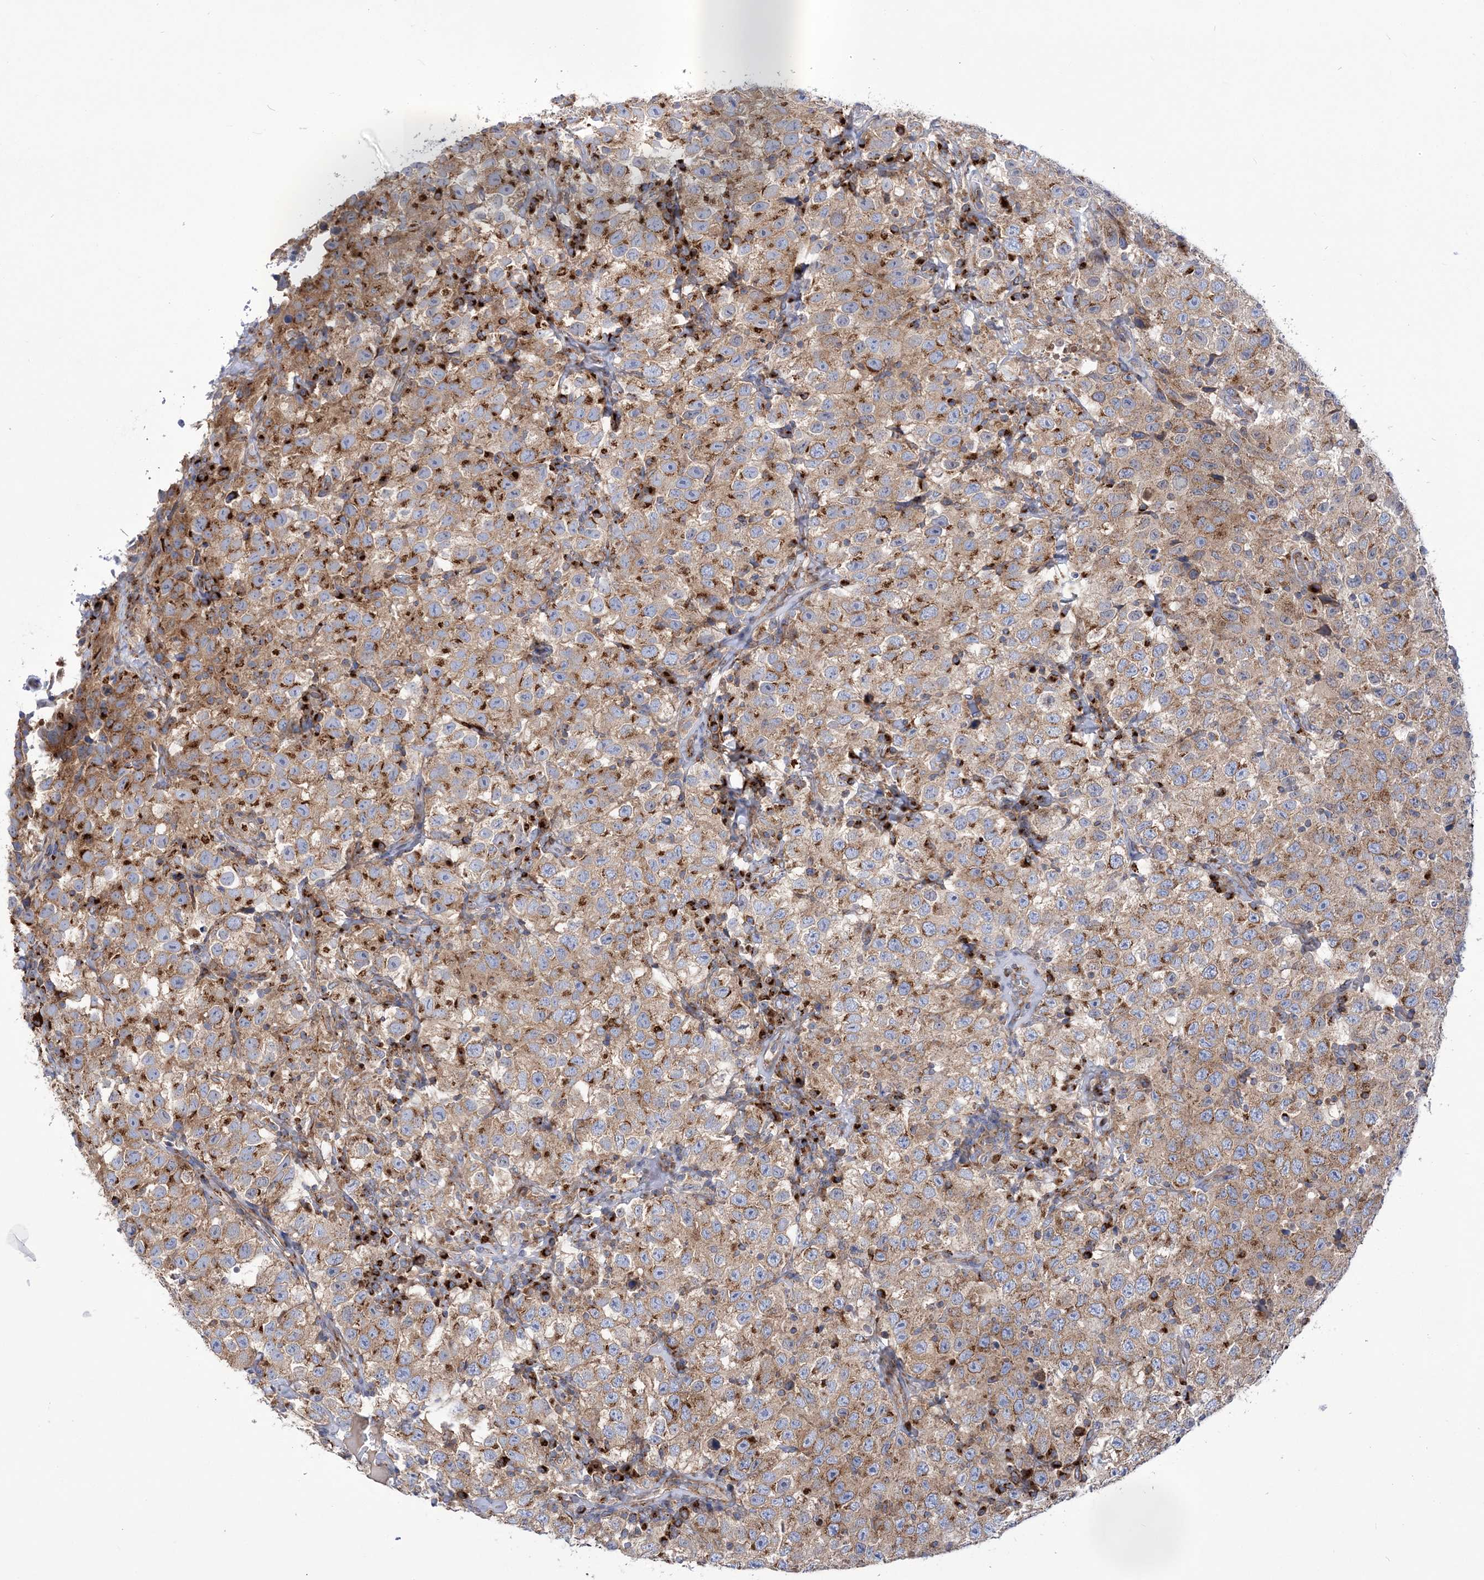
{"staining": {"intensity": "moderate", "quantity": ">75%", "location": "cytoplasmic/membranous"}, "tissue": "testis cancer", "cell_type": "Tumor cells", "image_type": "cancer", "snomed": [{"axis": "morphology", "description": "Seminoma, NOS"}, {"axis": "topography", "description": "Testis"}], "caption": "Seminoma (testis) stained with a protein marker demonstrates moderate staining in tumor cells.", "gene": "COPB2", "patient": {"sex": "male", "age": 41}}